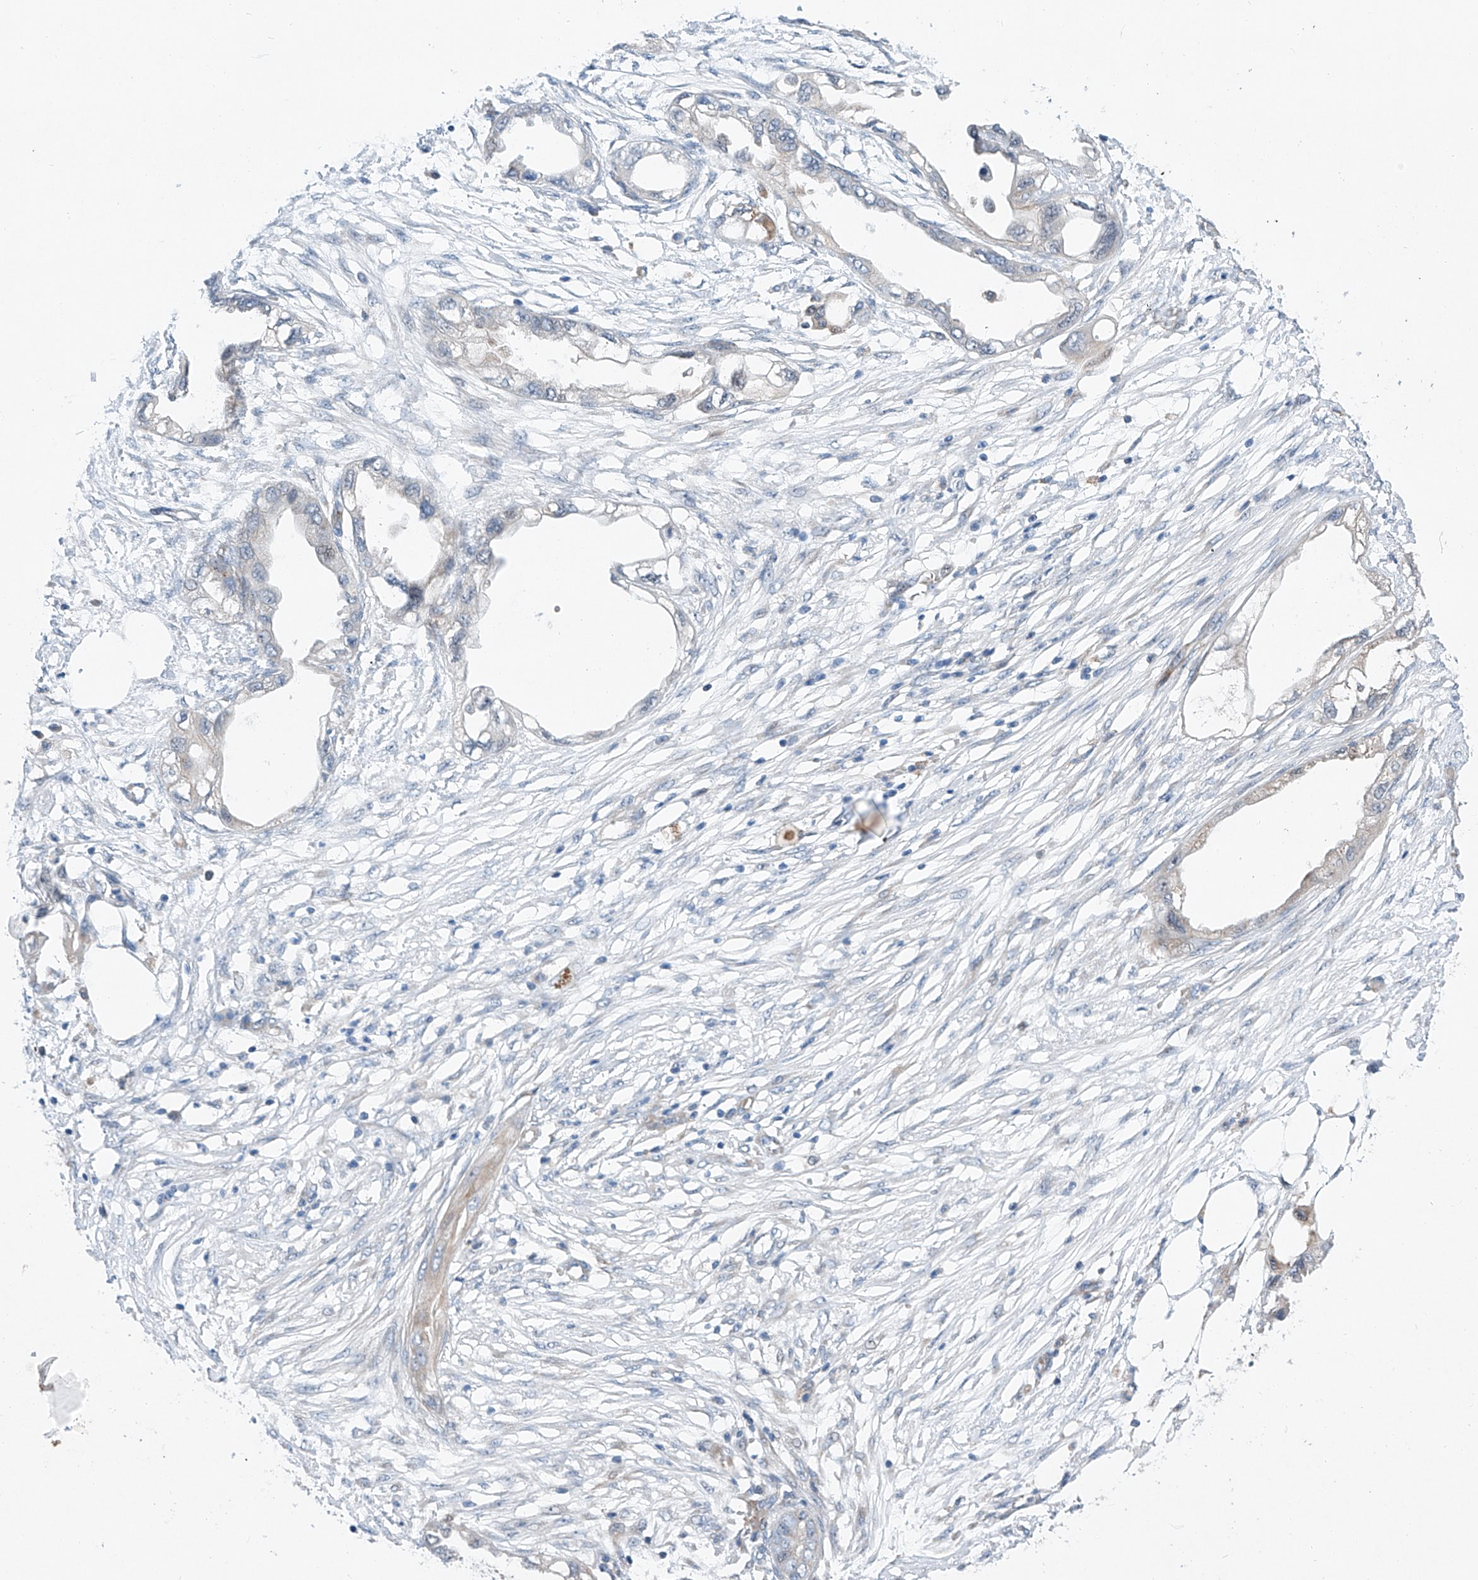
{"staining": {"intensity": "negative", "quantity": "none", "location": "none"}, "tissue": "endometrial cancer", "cell_type": "Tumor cells", "image_type": "cancer", "snomed": [{"axis": "morphology", "description": "Adenocarcinoma, NOS"}, {"axis": "morphology", "description": "Adenocarcinoma, metastatic, NOS"}, {"axis": "topography", "description": "Adipose tissue"}, {"axis": "topography", "description": "Endometrium"}], "caption": "Image shows no significant protein positivity in tumor cells of endometrial metastatic adenocarcinoma.", "gene": "CLDND1", "patient": {"sex": "female", "age": 67}}